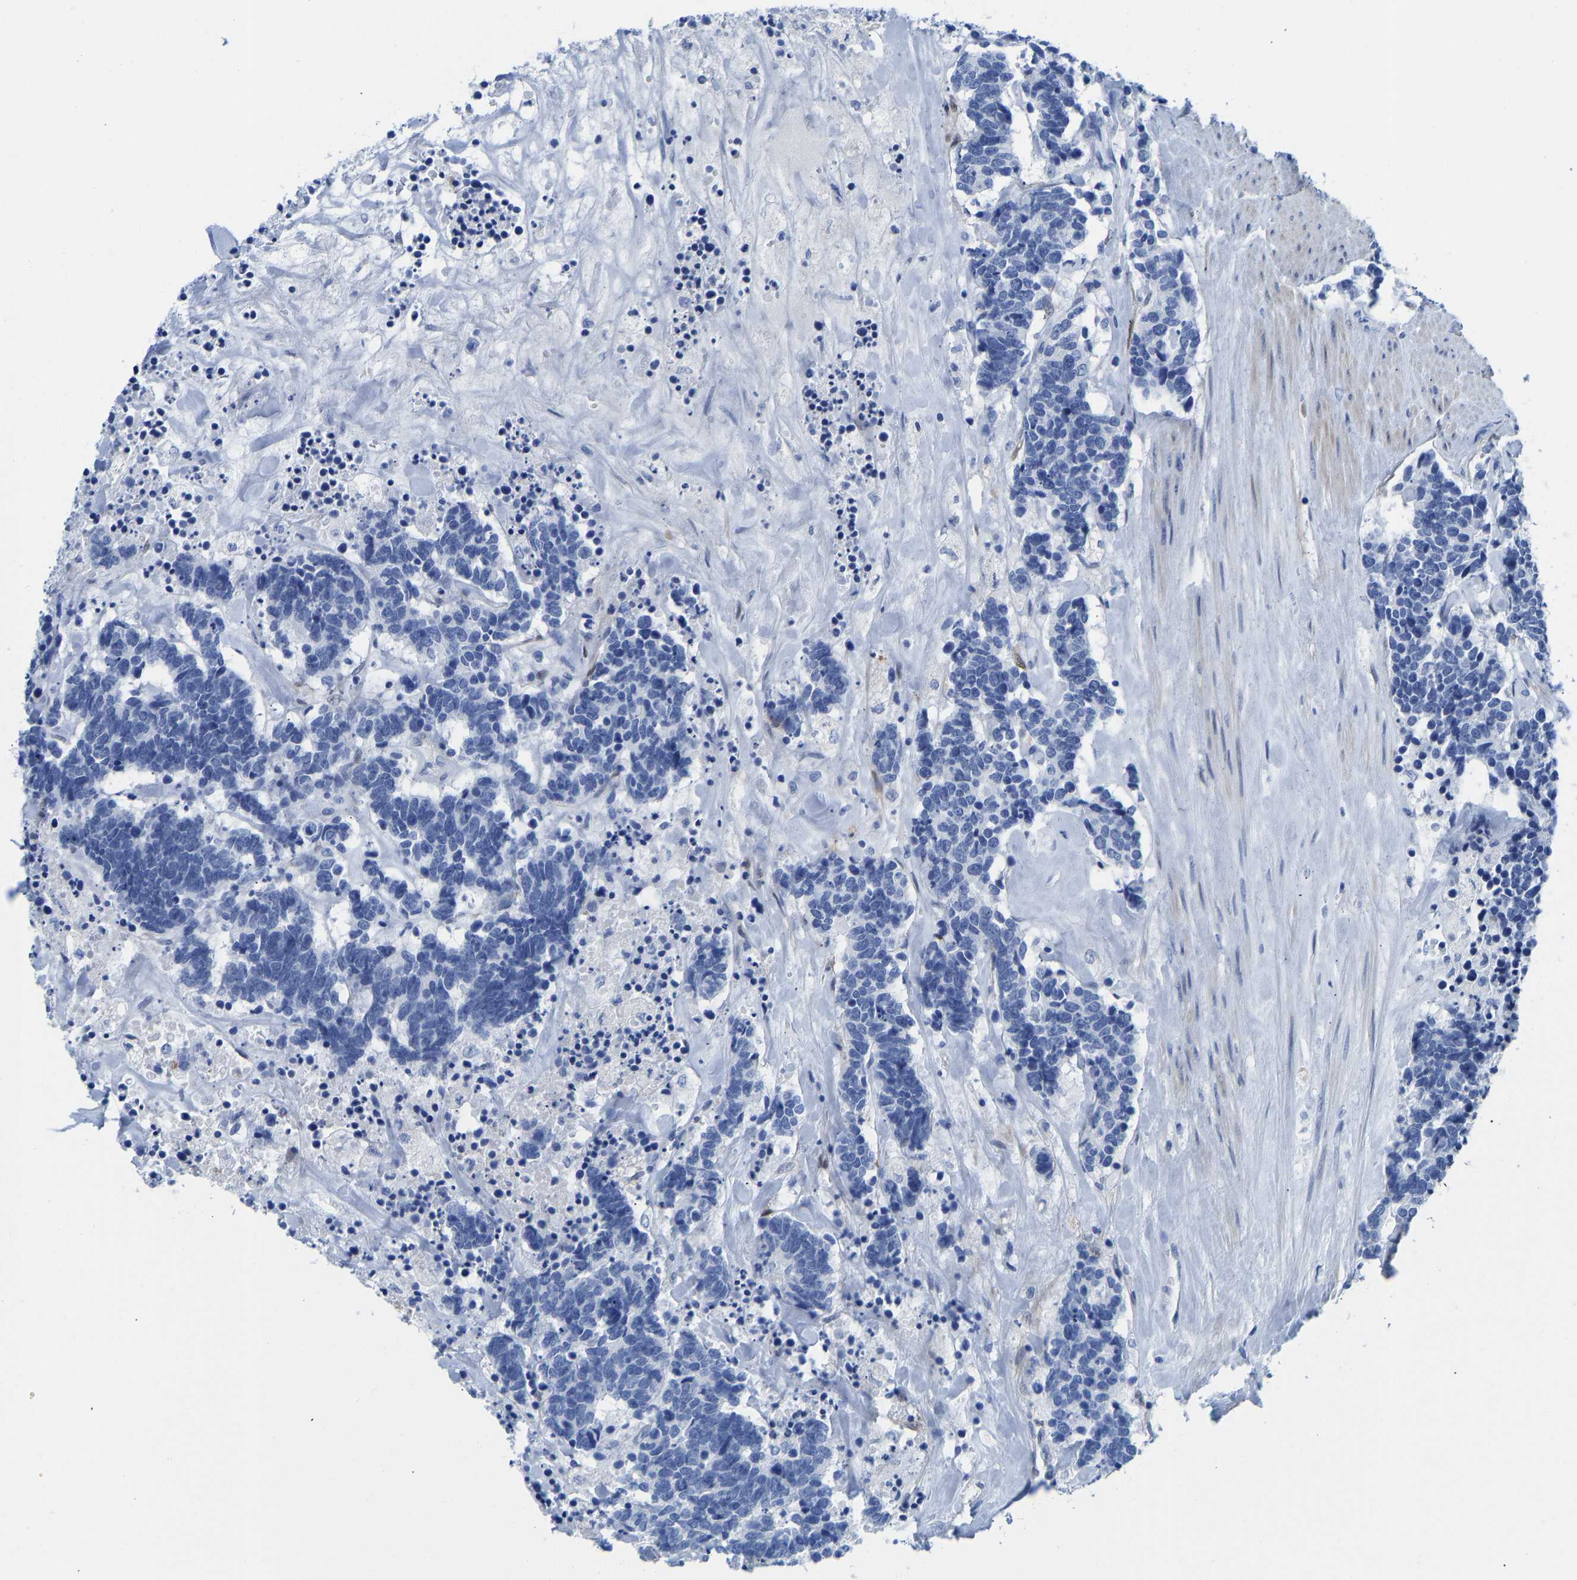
{"staining": {"intensity": "negative", "quantity": "none", "location": "none"}, "tissue": "carcinoid", "cell_type": "Tumor cells", "image_type": "cancer", "snomed": [{"axis": "morphology", "description": "Carcinoma, NOS"}, {"axis": "morphology", "description": "Carcinoid, malignant, NOS"}, {"axis": "topography", "description": "Urinary bladder"}], "caption": "A photomicrograph of human carcinoid (malignant) is negative for staining in tumor cells.", "gene": "NKAIN3", "patient": {"sex": "male", "age": 57}}